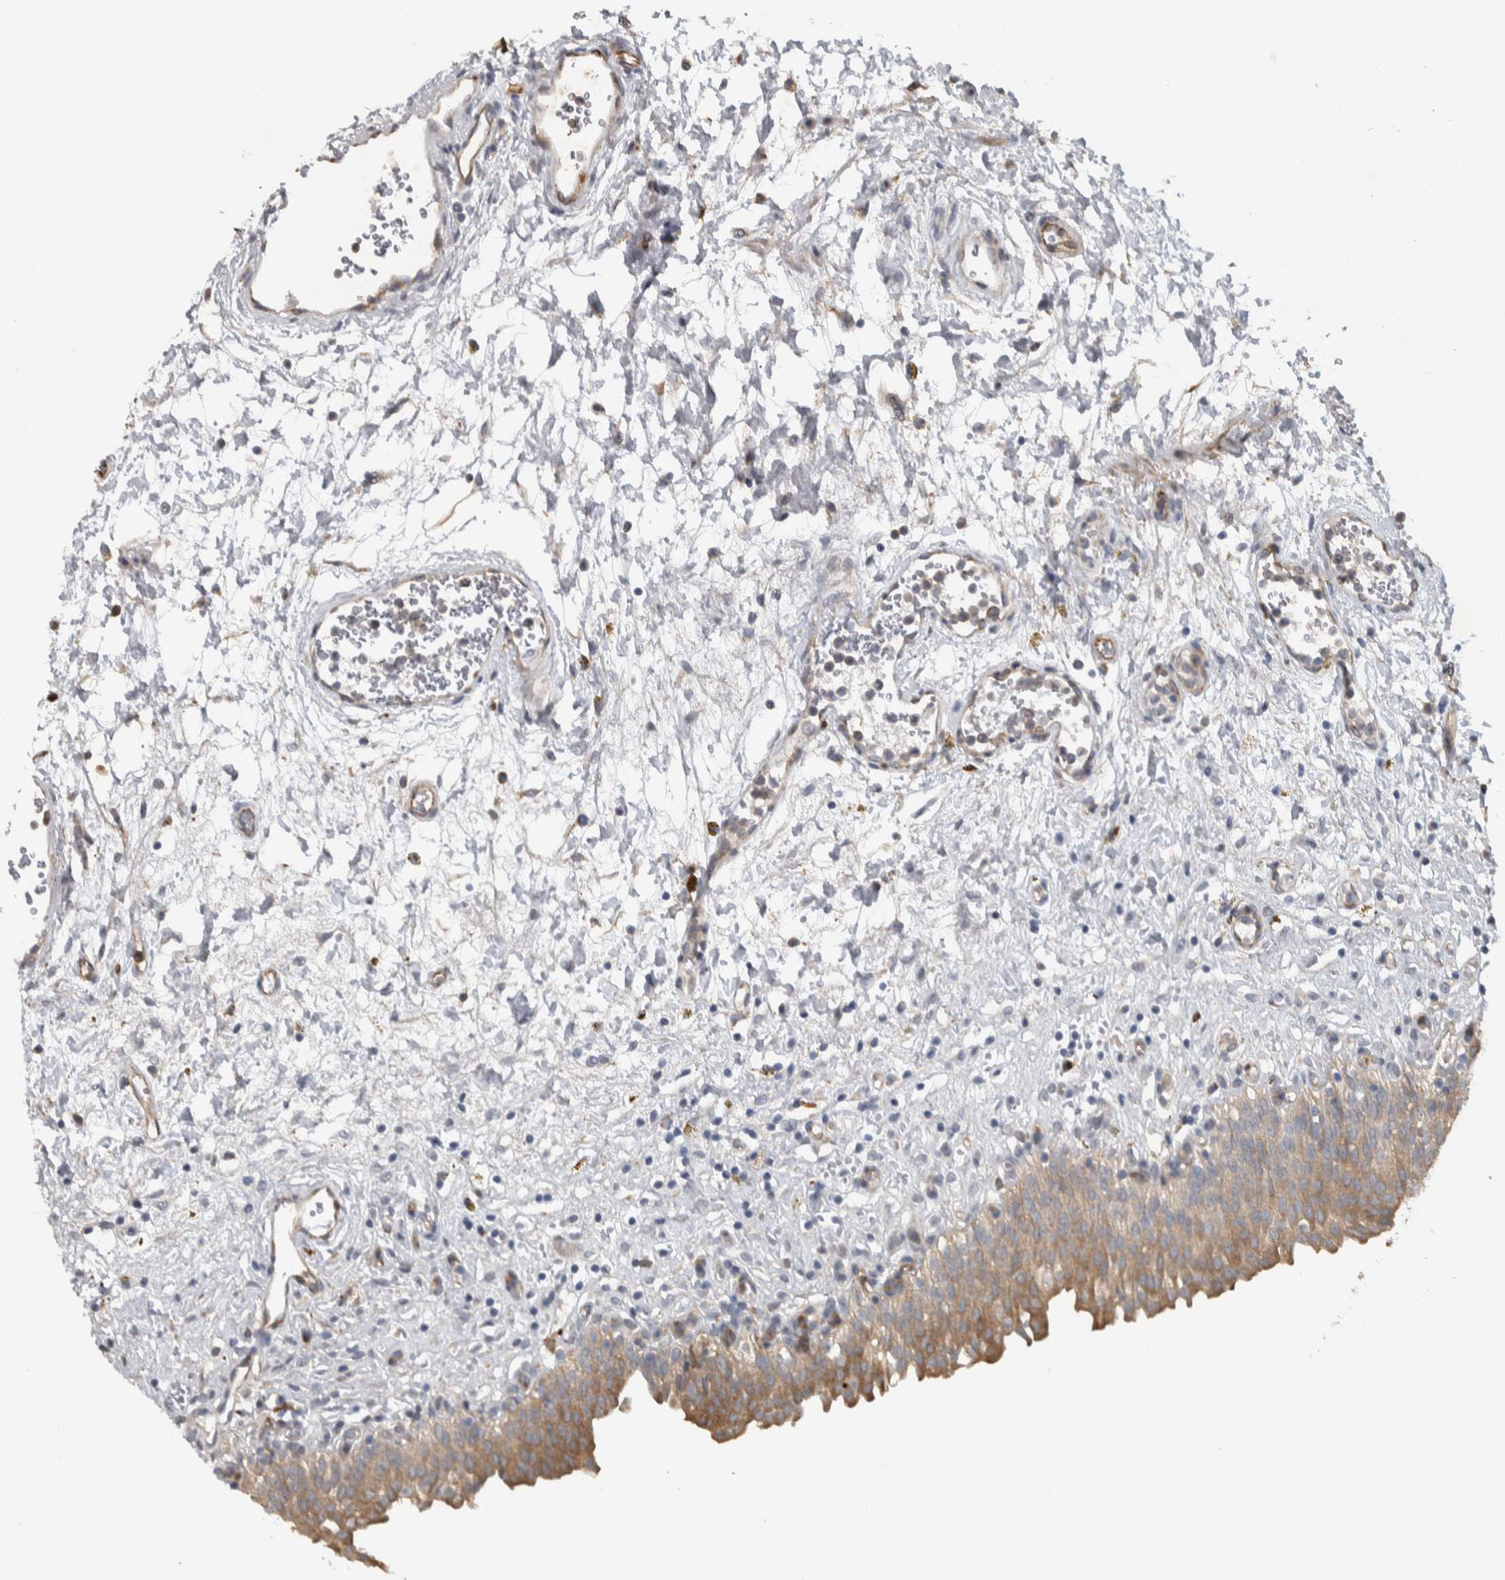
{"staining": {"intensity": "moderate", "quantity": ">75%", "location": "cytoplasmic/membranous"}, "tissue": "urinary bladder", "cell_type": "Urothelial cells", "image_type": "normal", "snomed": [{"axis": "morphology", "description": "Urothelial carcinoma, High grade"}, {"axis": "topography", "description": "Urinary bladder"}], "caption": "Brown immunohistochemical staining in normal human urinary bladder exhibits moderate cytoplasmic/membranous staining in approximately >75% of urothelial cells. The staining is performed using DAB (3,3'-diaminobenzidine) brown chromogen to label protein expression. The nuclei are counter-stained blue using hematoxylin.", "gene": "NT5C2", "patient": {"sex": "male", "age": 46}}